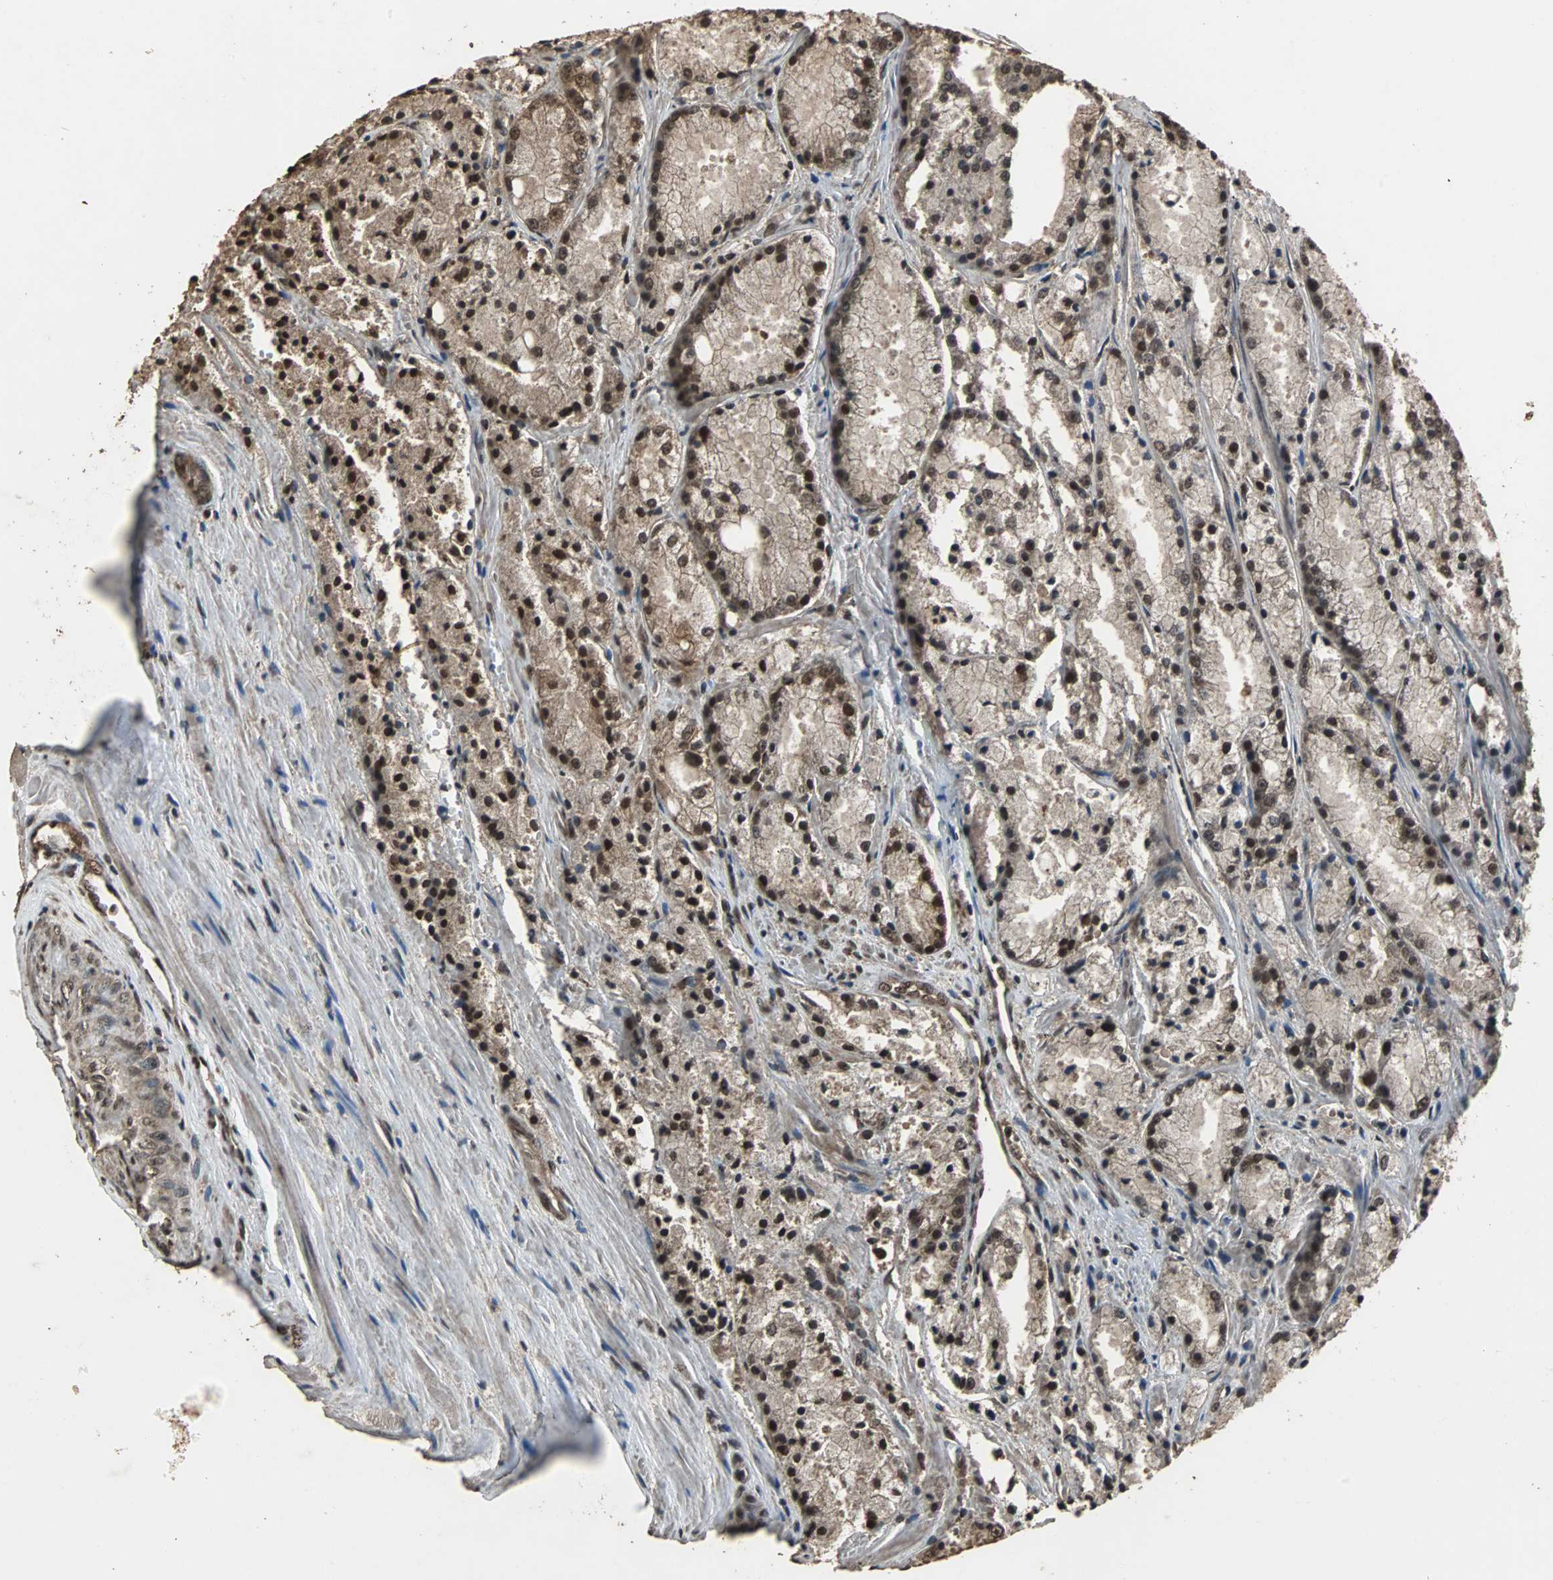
{"staining": {"intensity": "strong", "quantity": ">75%", "location": "cytoplasmic/membranous,nuclear"}, "tissue": "prostate cancer", "cell_type": "Tumor cells", "image_type": "cancer", "snomed": [{"axis": "morphology", "description": "Adenocarcinoma, Low grade"}, {"axis": "topography", "description": "Prostate"}], "caption": "This micrograph exhibits prostate cancer (low-grade adenocarcinoma) stained with immunohistochemistry (IHC) to label a protein in brown. The cytoplasmic/membranous and nuclear of tumor cells show strong positivity for the protein. Nuclei are counter-stained blue.", "gene": "ZNF18", "patient": {"sex": "male", "age": 64}}